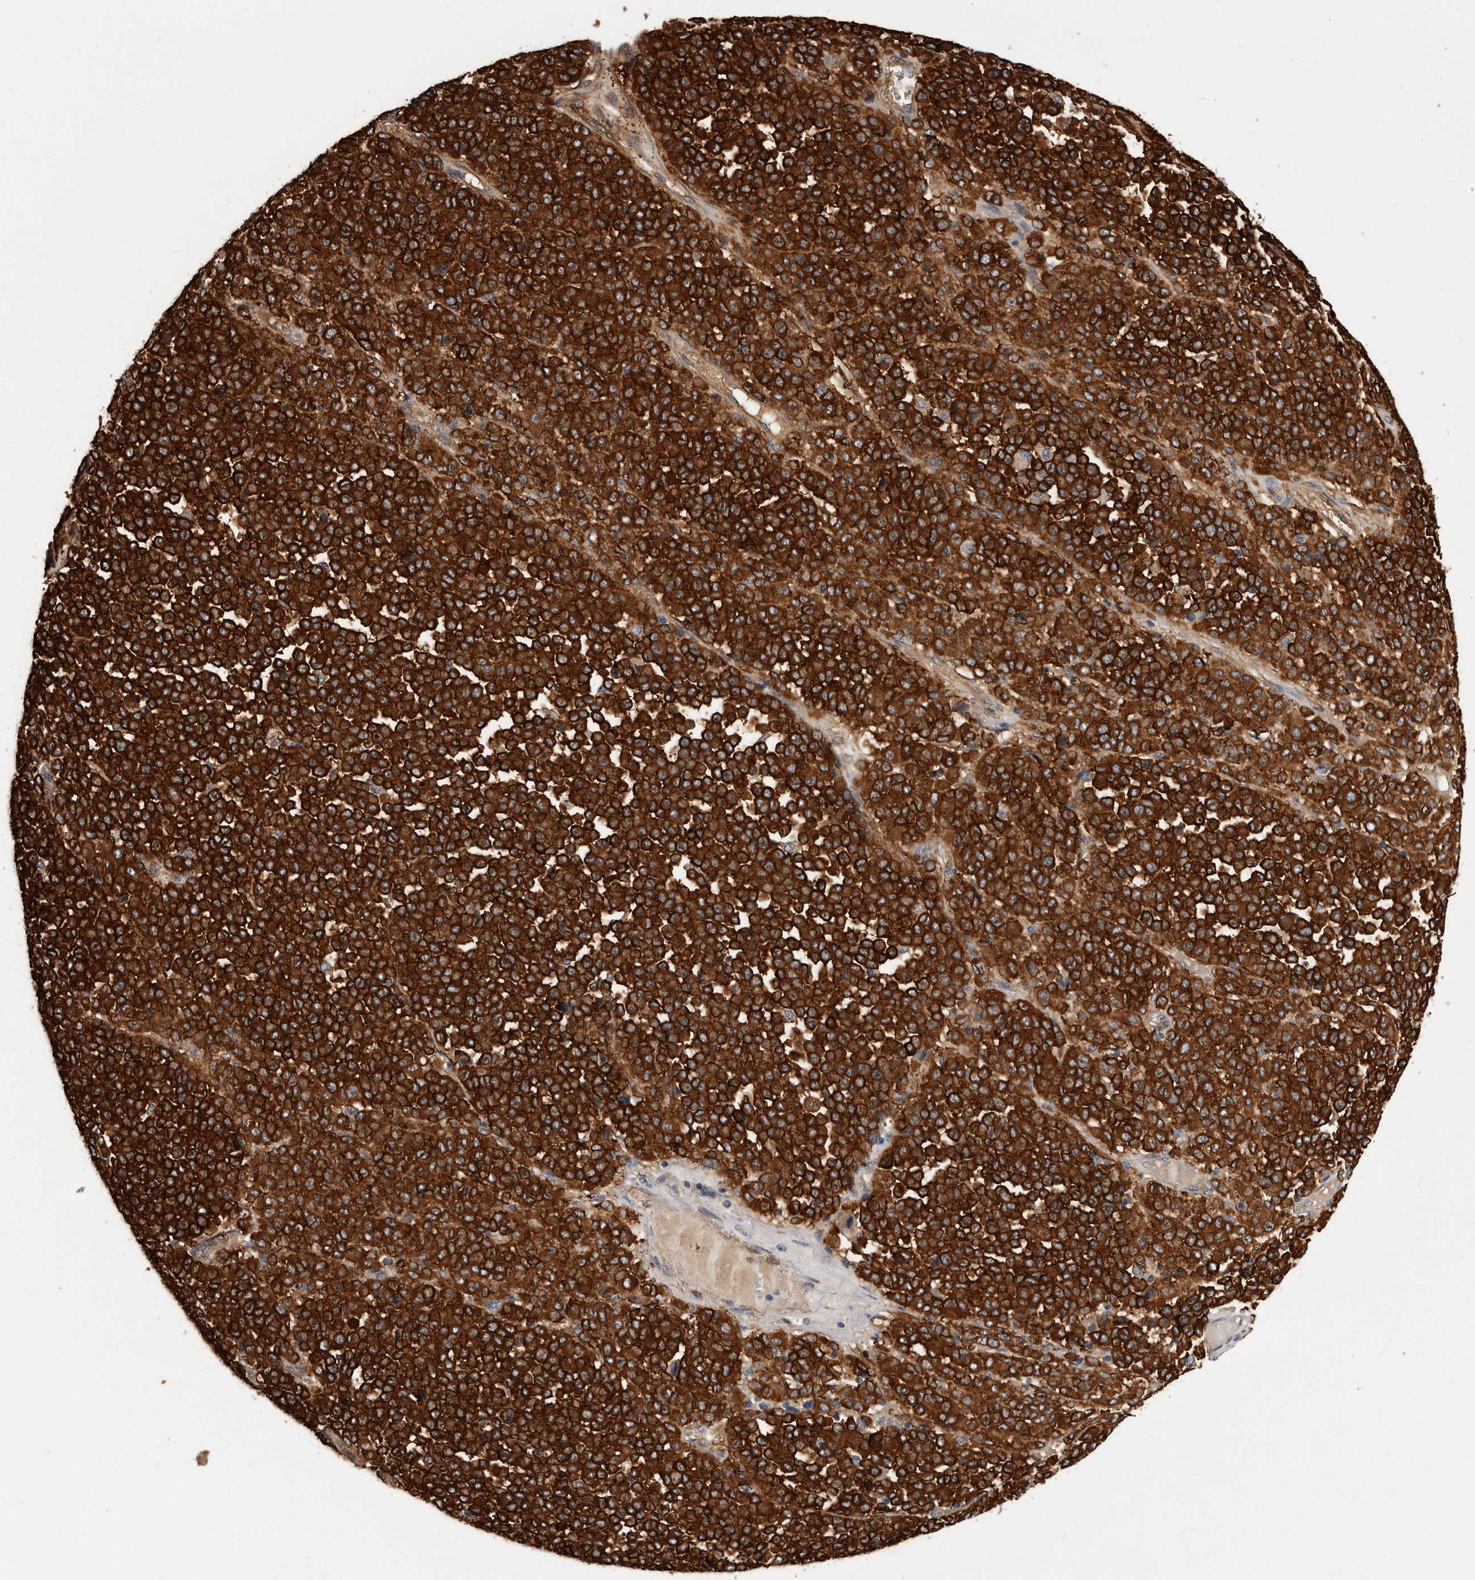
{"staining": {"intensity": "strong", "quantity": ">75%", "location": "cytoplasmic/membranous"}, "tissue": "melanoma", "cell_type": "Tumor cells", "image_type": "cancer", "snomed": [{"axis": "morphology", "description": "Malignant melanoma, Metastatic site"}, {"axis": "topography", "description": "Pancreas"}], "caption": "IHC (DAB) staining of melanoma exhibits strong cytoplasmic/membranous protein expression in approximately >75% of tumor cells. The protein of interest is stained brown, and the nuclei are stained in blue (DAB IHC with brightfield microscopy, high magnification).", "gene": "ENAH", "patient": {"sex": "female", "age": 30}}